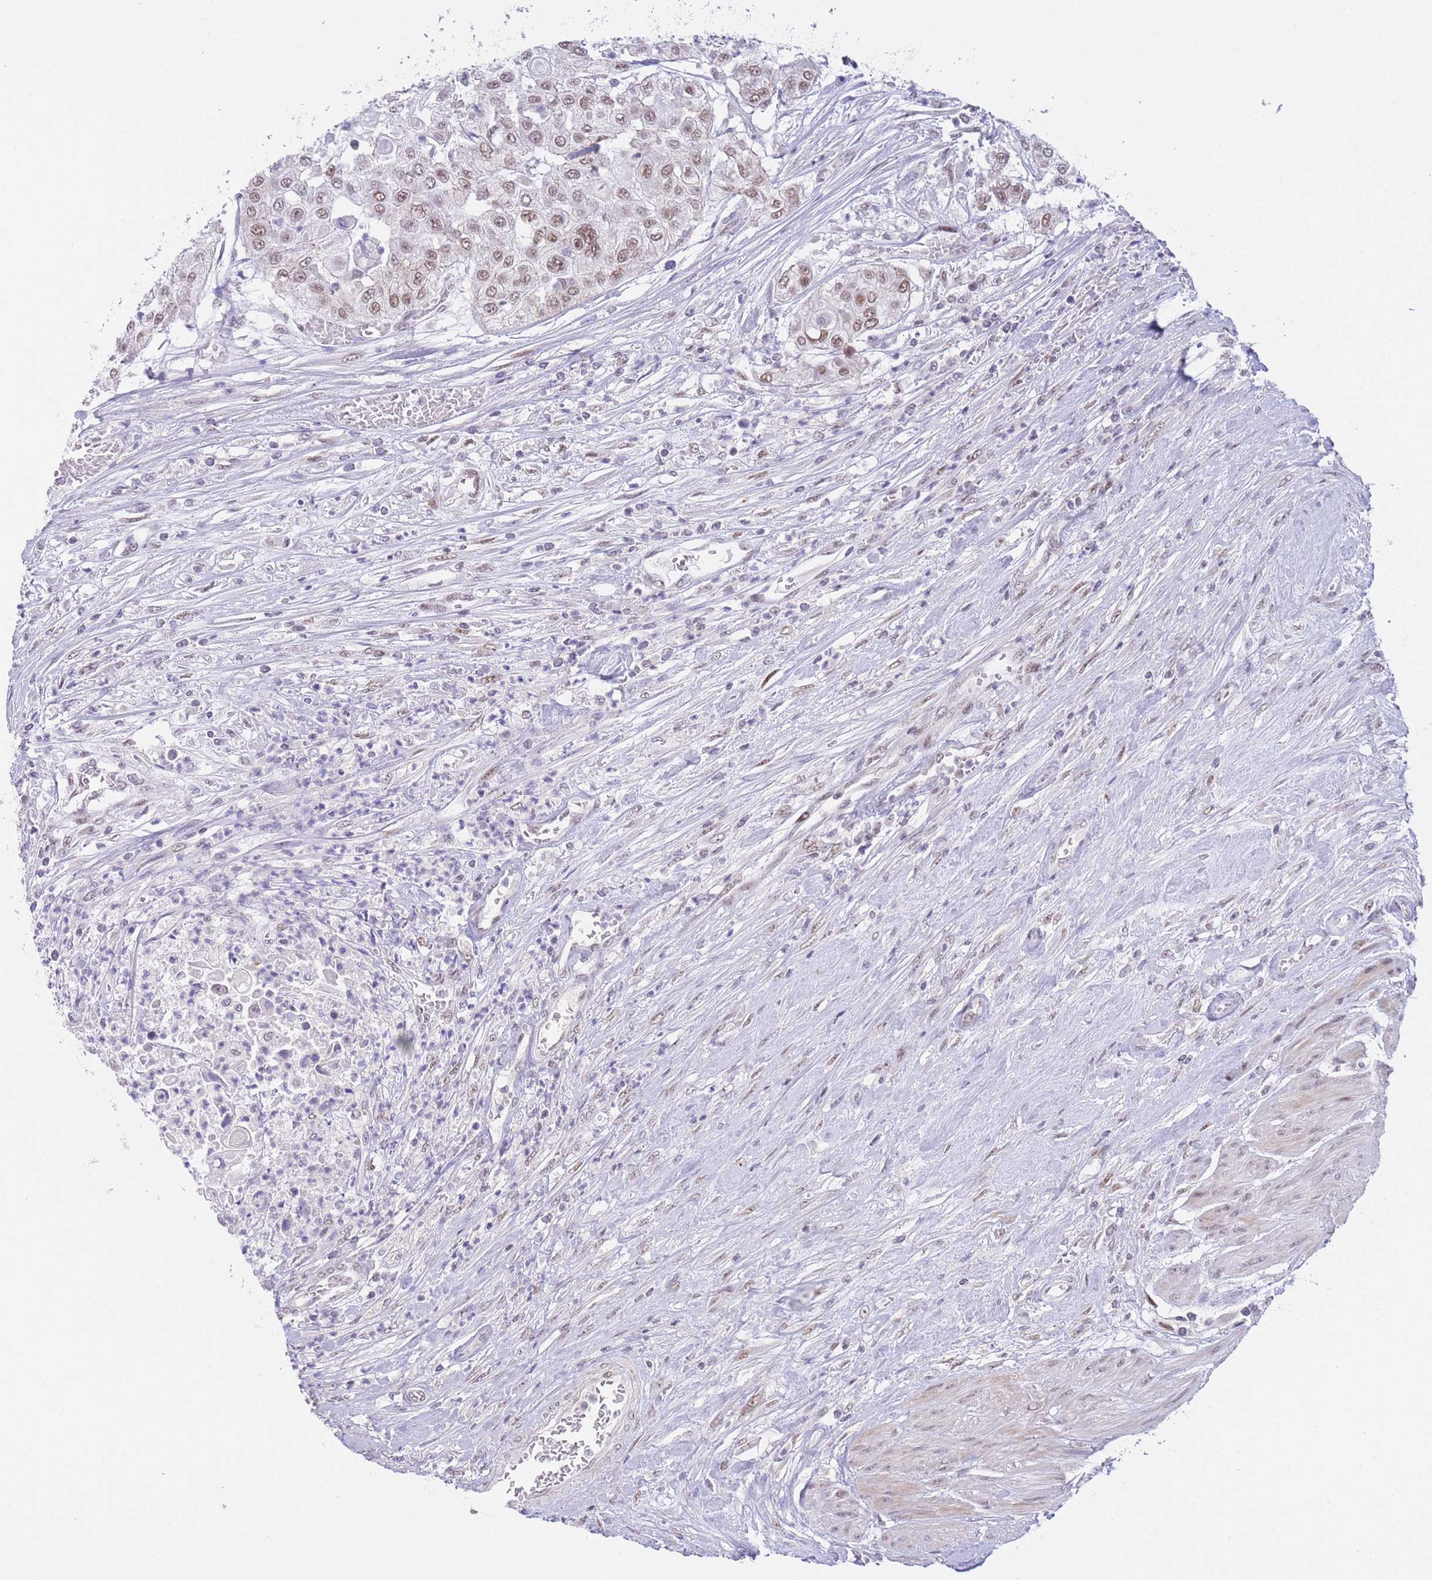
{"staining": {"intensity": "weak", "quantity": ">75%", "location": "nuclear"}, "tissue": "urothelial cancer", "cell_type": "Tumor cells", "image_type": "cancer", "snomed": [{"axis": "morphology", "description": "Urothelial carcinoma, High grade"}, {"axis": "topography", "description": "Urinary bladder"}], "caption": "Weak nuclear positivity for a protein is present in about >75% of tumor cells of urothelial cancer using immunohistochemistry.", "gene": "RFX1", "patient": {"sex": "female", "age": 79}}